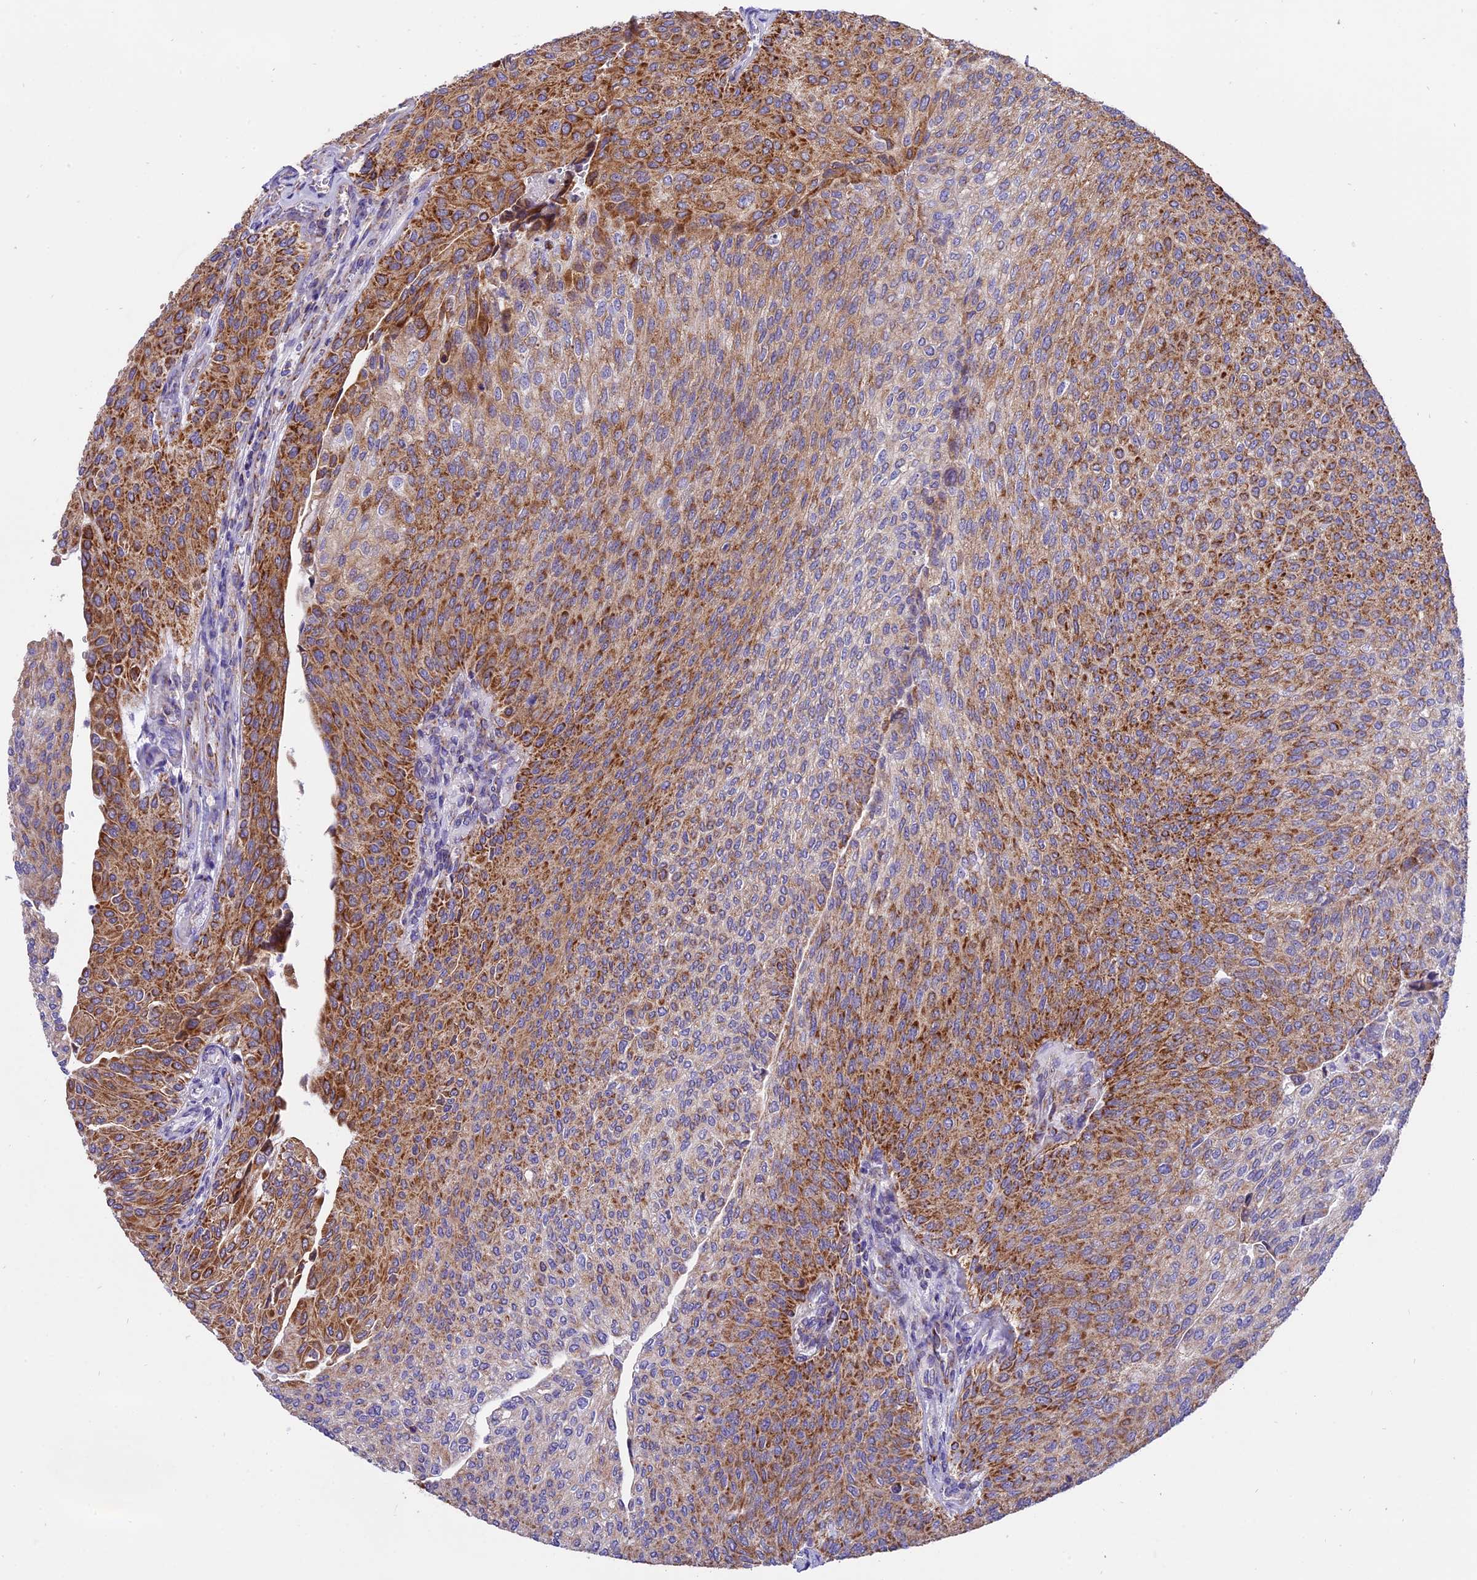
{"staining": {"intensity": "strong", "quantity": "25%-75%", "location": "cytoplasmic/membranous"}, "tissue": "urothelial cancer", "cell_type": "Tumor cells", "image_type": "cancer", "snomed": [{"axis": "morphology", "description": "Urothelial carcinoma, High grade"}, {"axis": "topography", "description": "Urinary bladder"}], "caption": "This is a photomicrograph of immunohistochemistry (IHC) staining of urothelial cancer, which shows strong staining in the cytoplasmic/membranous of tumor cells.", "gene": "MRPS34", "patient": {"sex": "female", "age": 79}}